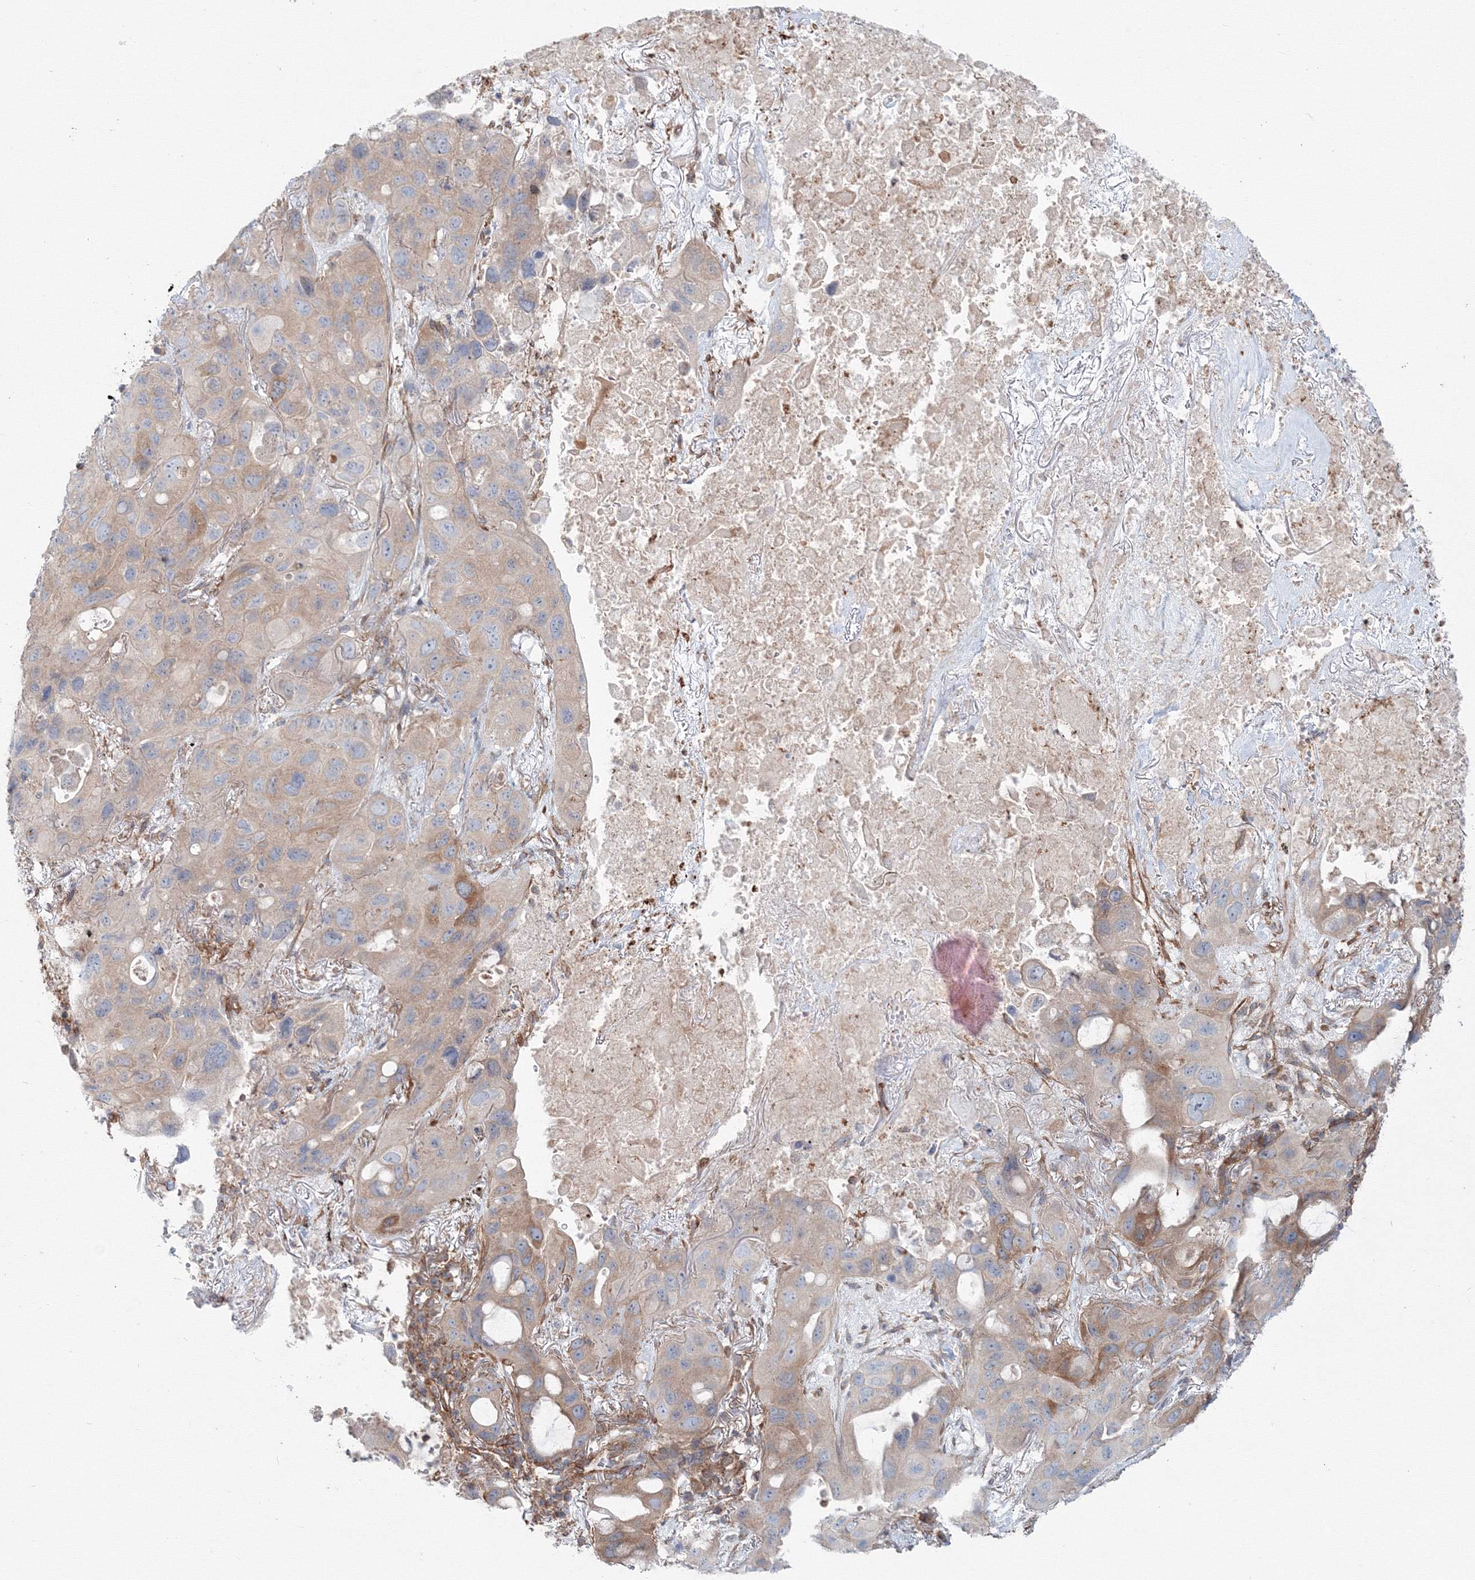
{"staining": {"intensity": "weak", "quantity": "<25%", "location": "cytoplasmic/membranous"}, "tissue": "lung cancer", "cell_type": "Tumor cells", "image_type": "cancer", "snomed": [{"axis": "morphology", "description": "Squamous cell carcinoma, NOS"}, {"axis": "topography", "description": "Lung"}], "caption": "A high-resolution histopathology image shows immunohistochemistry (IHC) staining of lung squamous cell carcinoma, which shows no significant staining in tumor cells.", "gene": "SH3PXD2A", "patient": {"sex": "female", "age": 73}}